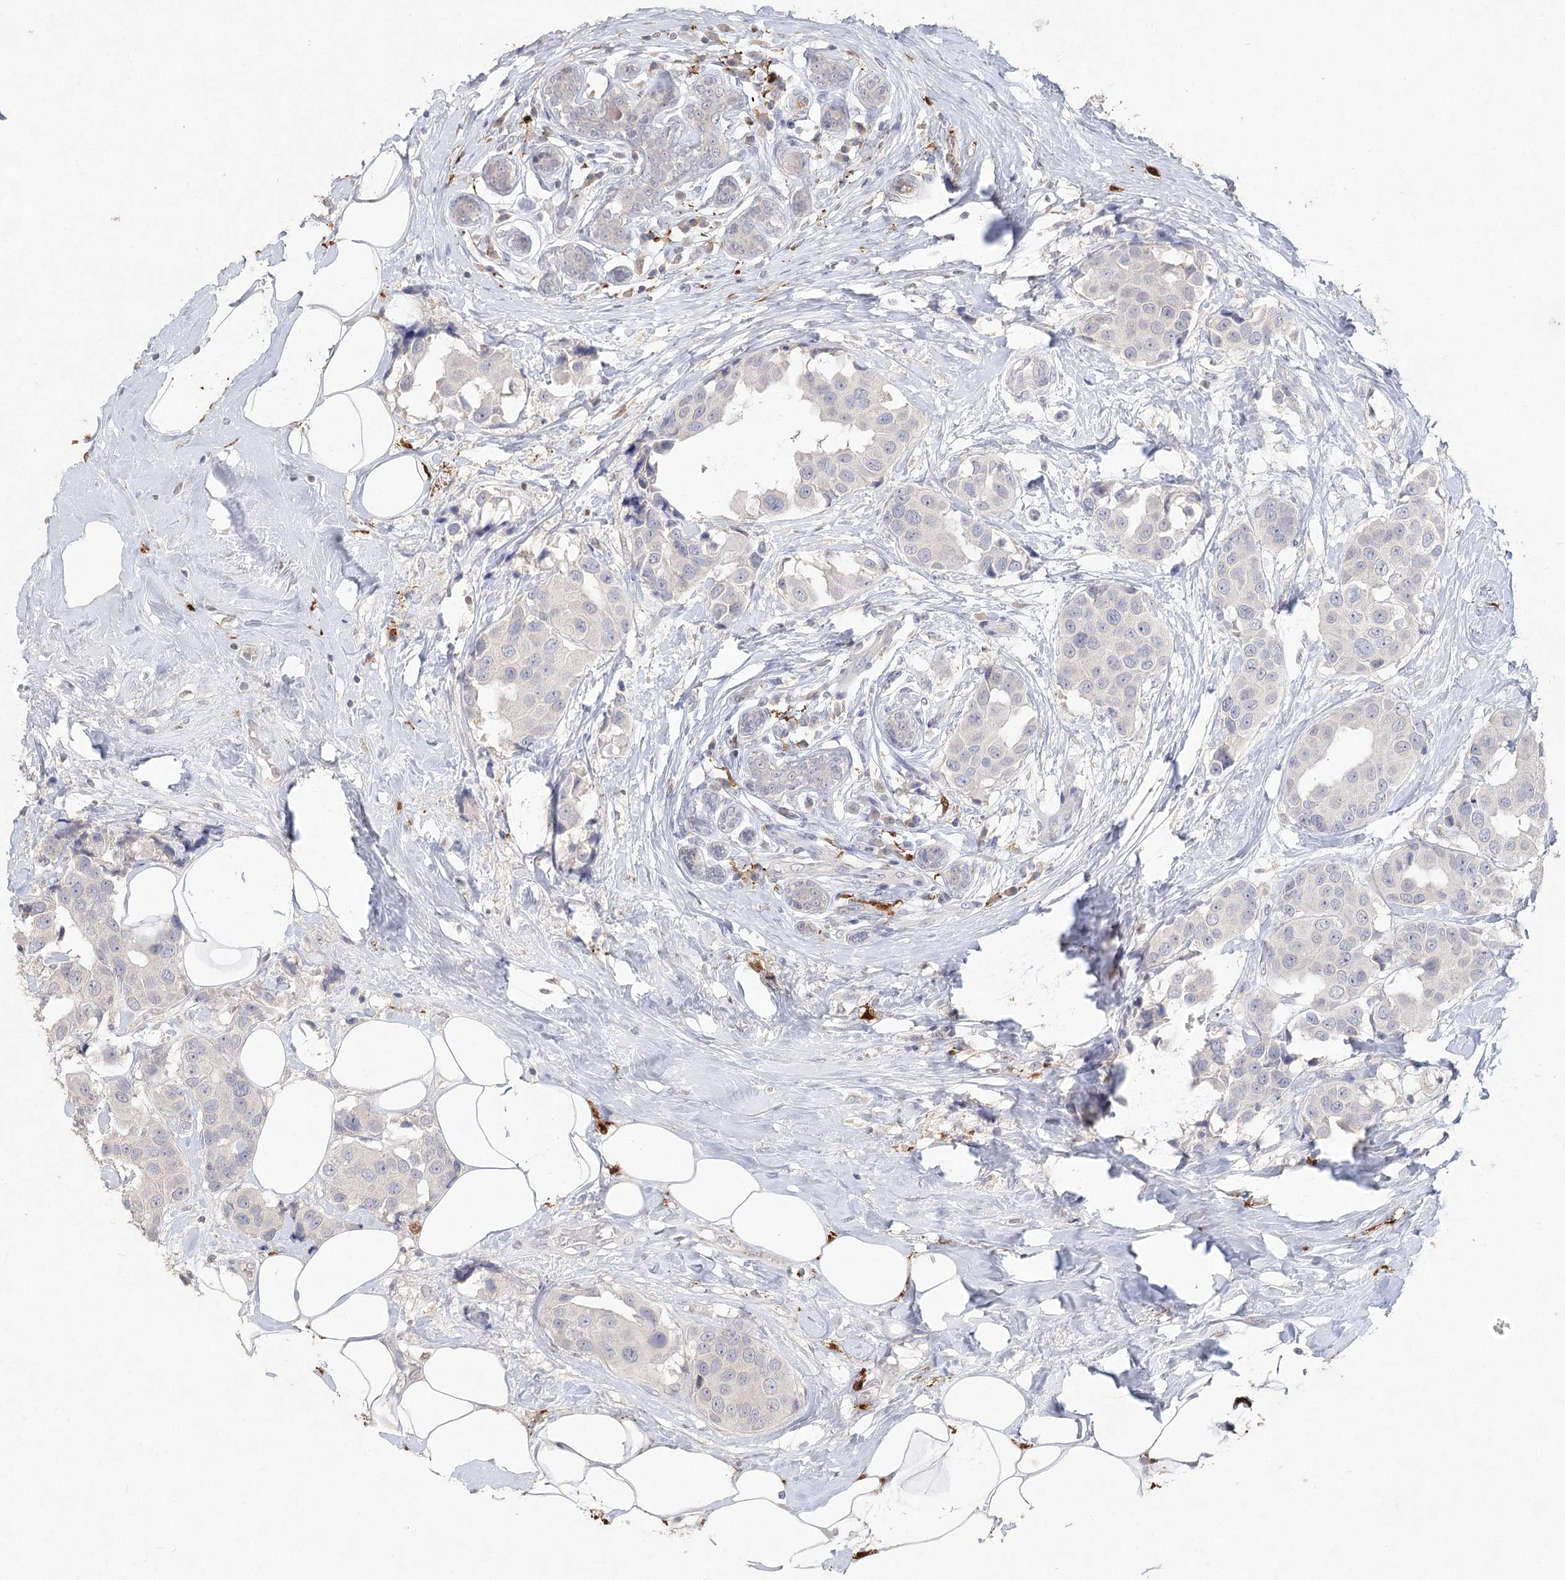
{"staining": {"intensity": "negative", "quantity": "none", "location": "none"}, "tissue": "breast cancer", "cell_type": "Tumor cells", "image_type": "cancer", "snomed": [{"axis": "morphology", "description": "Normal tissue, NOS"}, {"axis": "morphology", "description": "Duct carcinoma"}, {"axis": "topography", "description": "Breast"}], "caption": "Immunohistochemical staining of human breast invasive ductal carcinoma reveals no significant positivity in tumor cells.", "gene": "ARSI", "patient": {"sex": "female", "age": 39}}